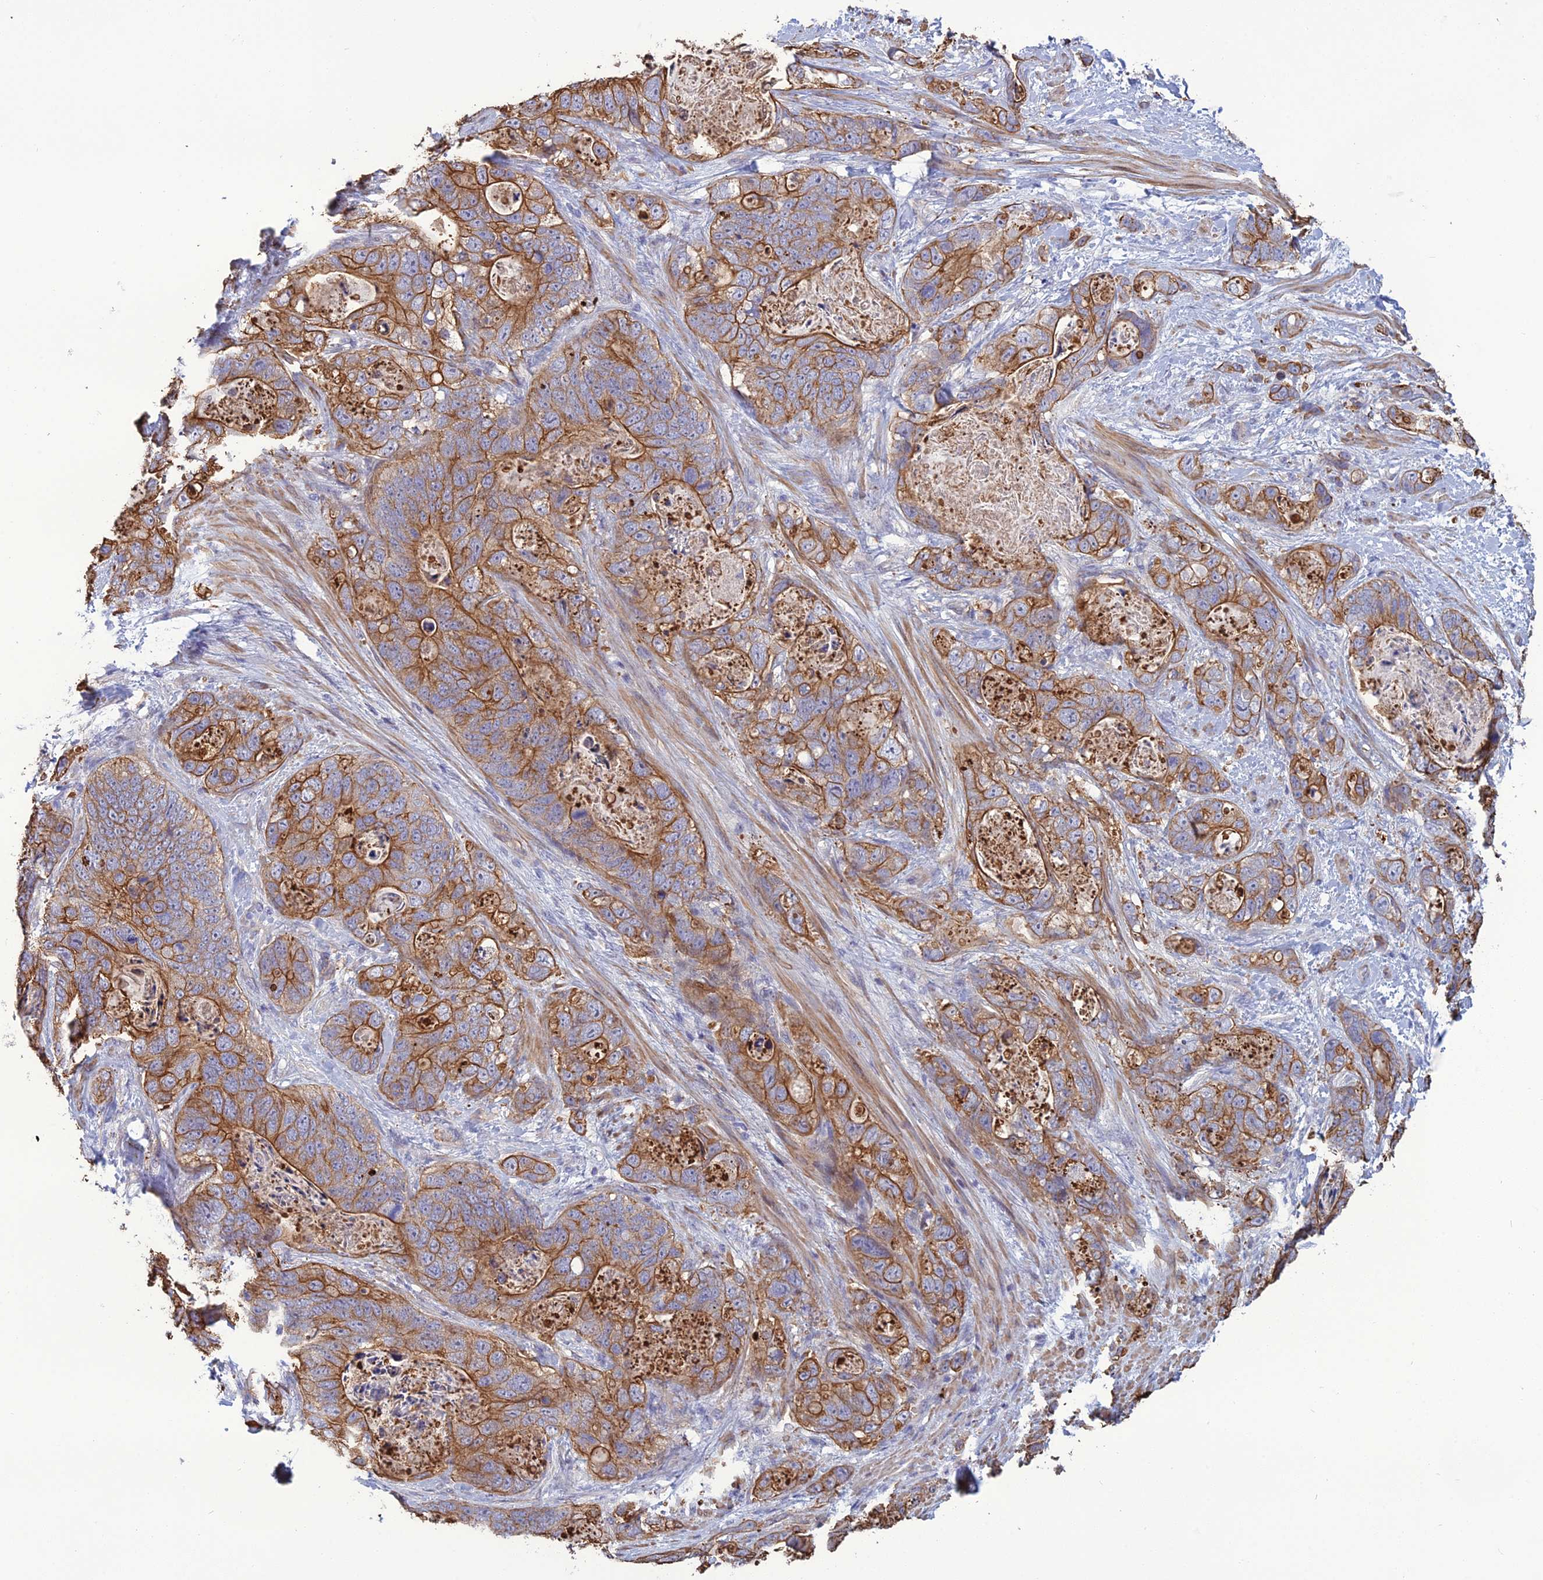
{"staining": {"intensity": "moderate", "quantity": ">75%", "location": "cytoplasmic/membranous"}, "tissue": "stomach cancer", "cell_type": "Tumor cells", "image_type": "cancer", "snomed": [{"axis": "morphology", "description": "Normal tissue, NOS"}, {"axis": "morphology", "description": "Adenocarcinoma, NOS"}, {"axis": "topography", "description": "Stomach"}], "caption": "Brown immunohistochemical staining in stomach cancer (adenocarcinoma) displays moderate cytoplasmic/membranous positivity in approximately >75% of tumor cells.", "gene": "LZTS2", "patient": {"sex": "female", "age": 89}}